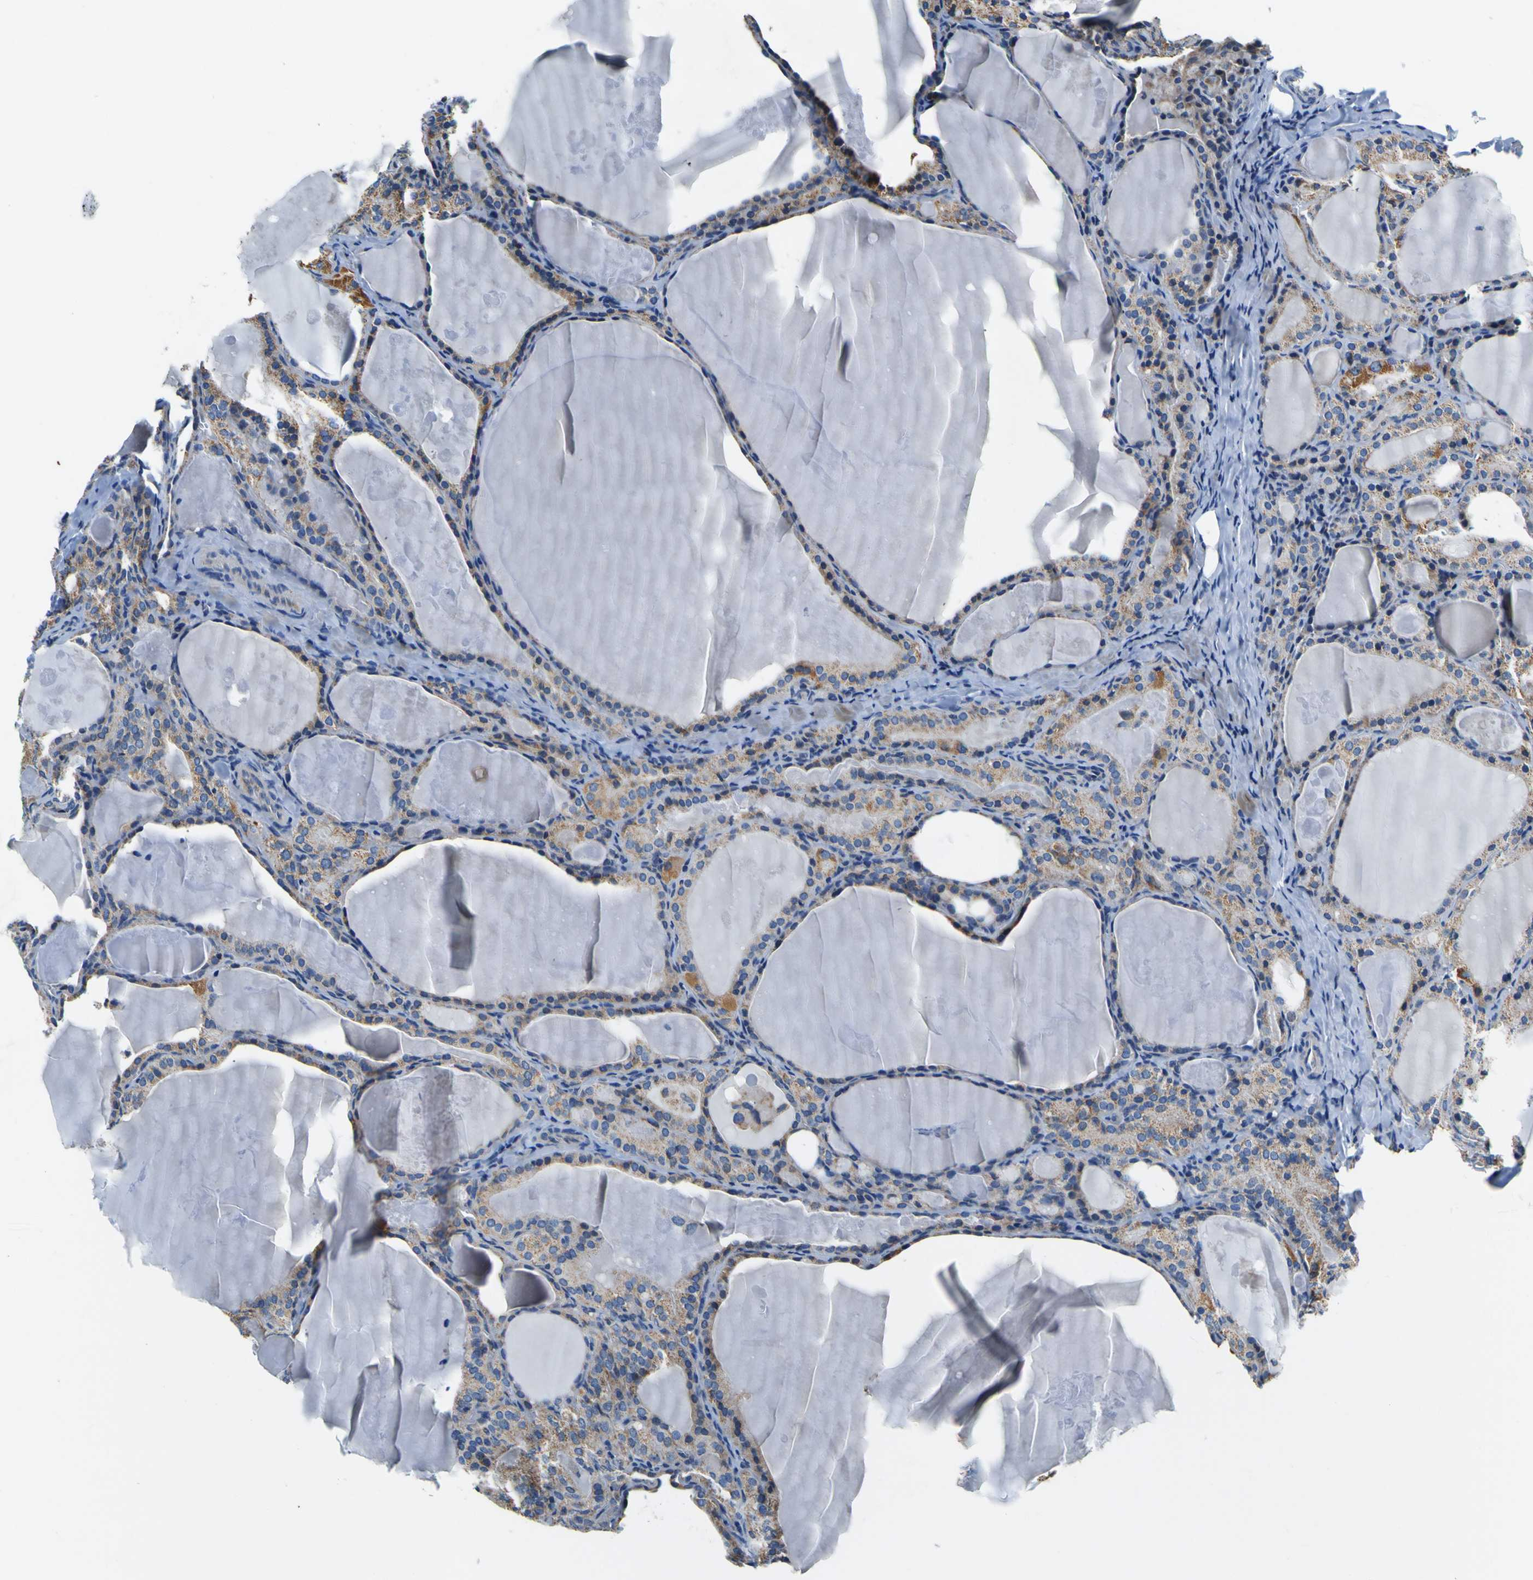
{"staining": {"intensity": "weak", "quantity": ">75%", "location": "cytoplasmic/membranous"}, "tissue": "thyroid cancer", "cell_type": "Tumor cells", "image_type": "cancer", "snomed": [{"axis": "morphology", "description": "Papillary adenocarcinoma, NOS"}, {"axis": "topography", "description": "Thyroid gland"}], "caption": "A high-resolution photomicrograph shows immunohistochemistry (IHC) staining of thyroid cancer, which reveals weak cytoplasmic/membranous positivity in approximately >75% of tumor cells.", "gene": "LRP4", "patient": {"sex": "female", "age": 42}}